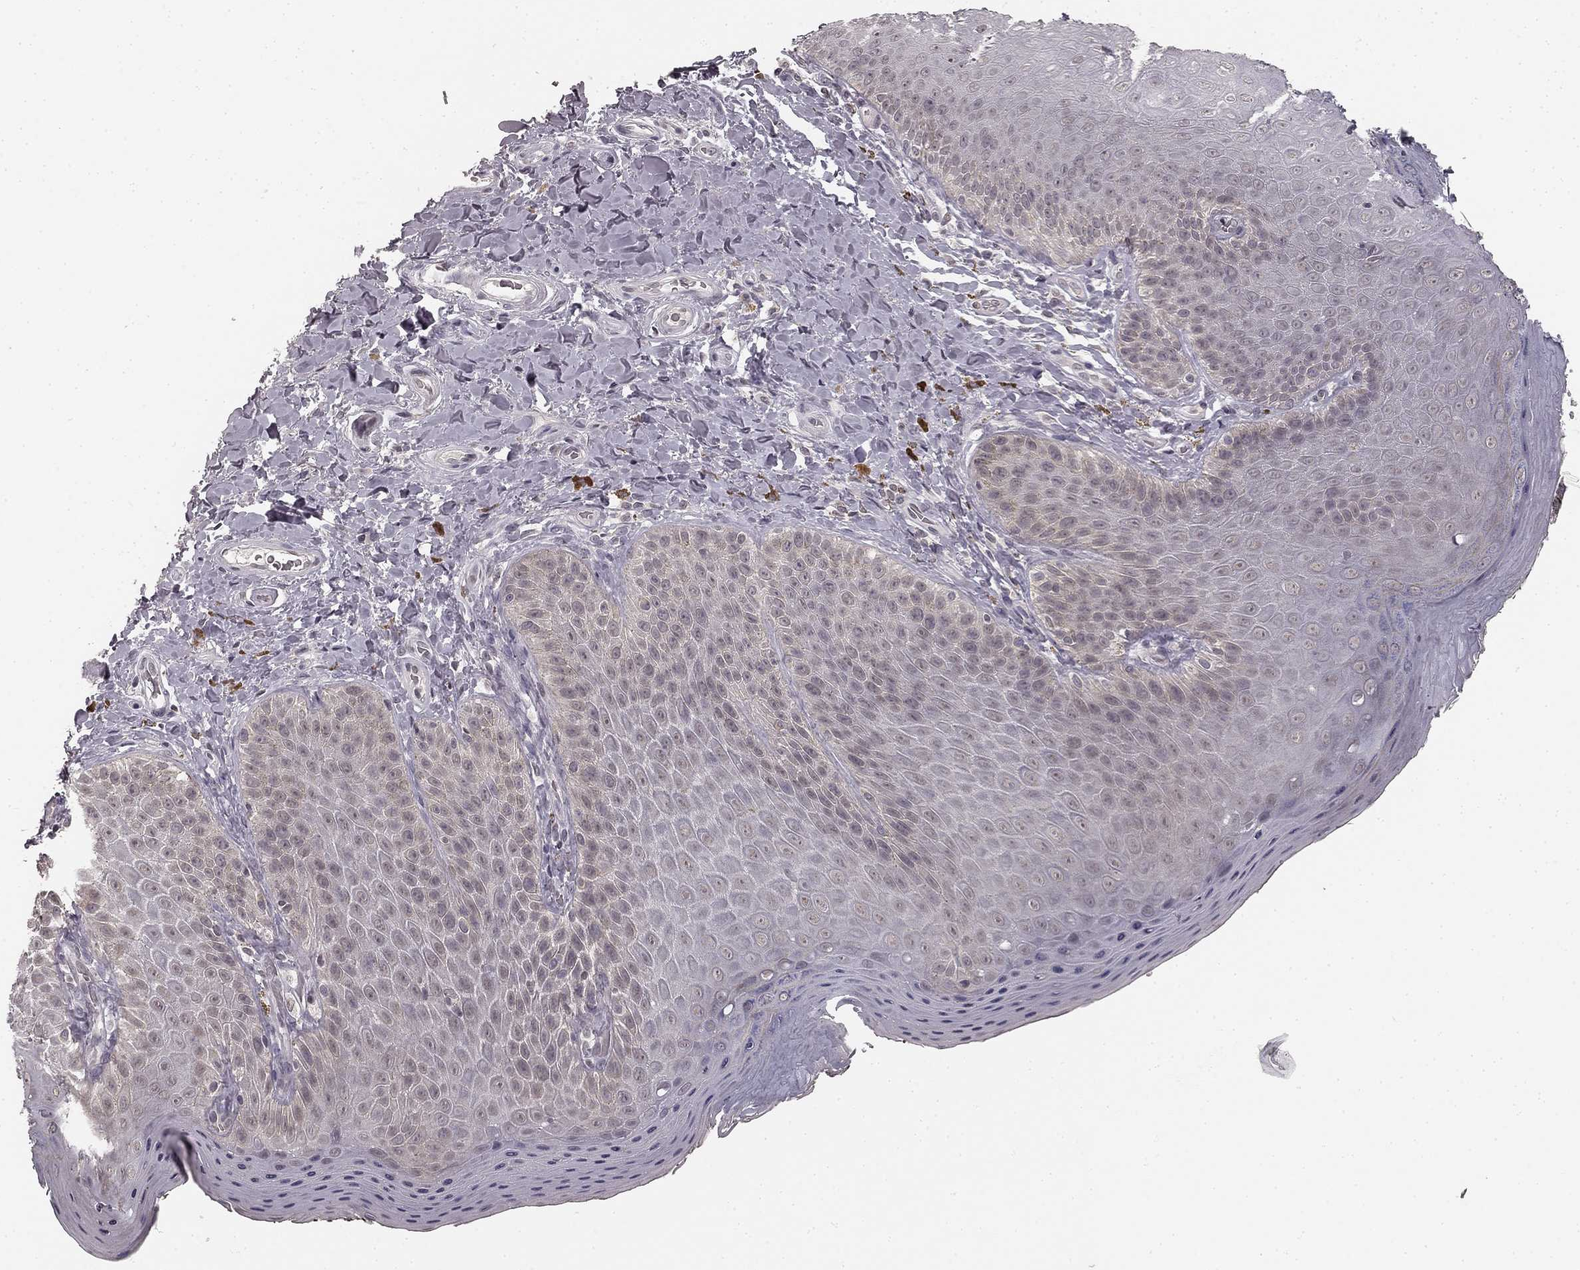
{"staining": {"intensity": "weak", "quantity": "<25%", "location": "cytoplasmic/membranous"}, "tissue": "skin", "cell_type": "Epidermal cells", "image_type": "normal", "snomed": [{"axis": "morphology", "description": "Normal tissue, NOS"}, {"axis": "topography", "description": "Anal"}], "caption": "This micrograph is of unremarkable skin stained with immunohistochemistry to label a protein in brown with the nuclei are counter-stained blue. There is no positivity in epidermal cells.", "gene": "HCN4", "patient": {"sex": "male", "age": 53}}